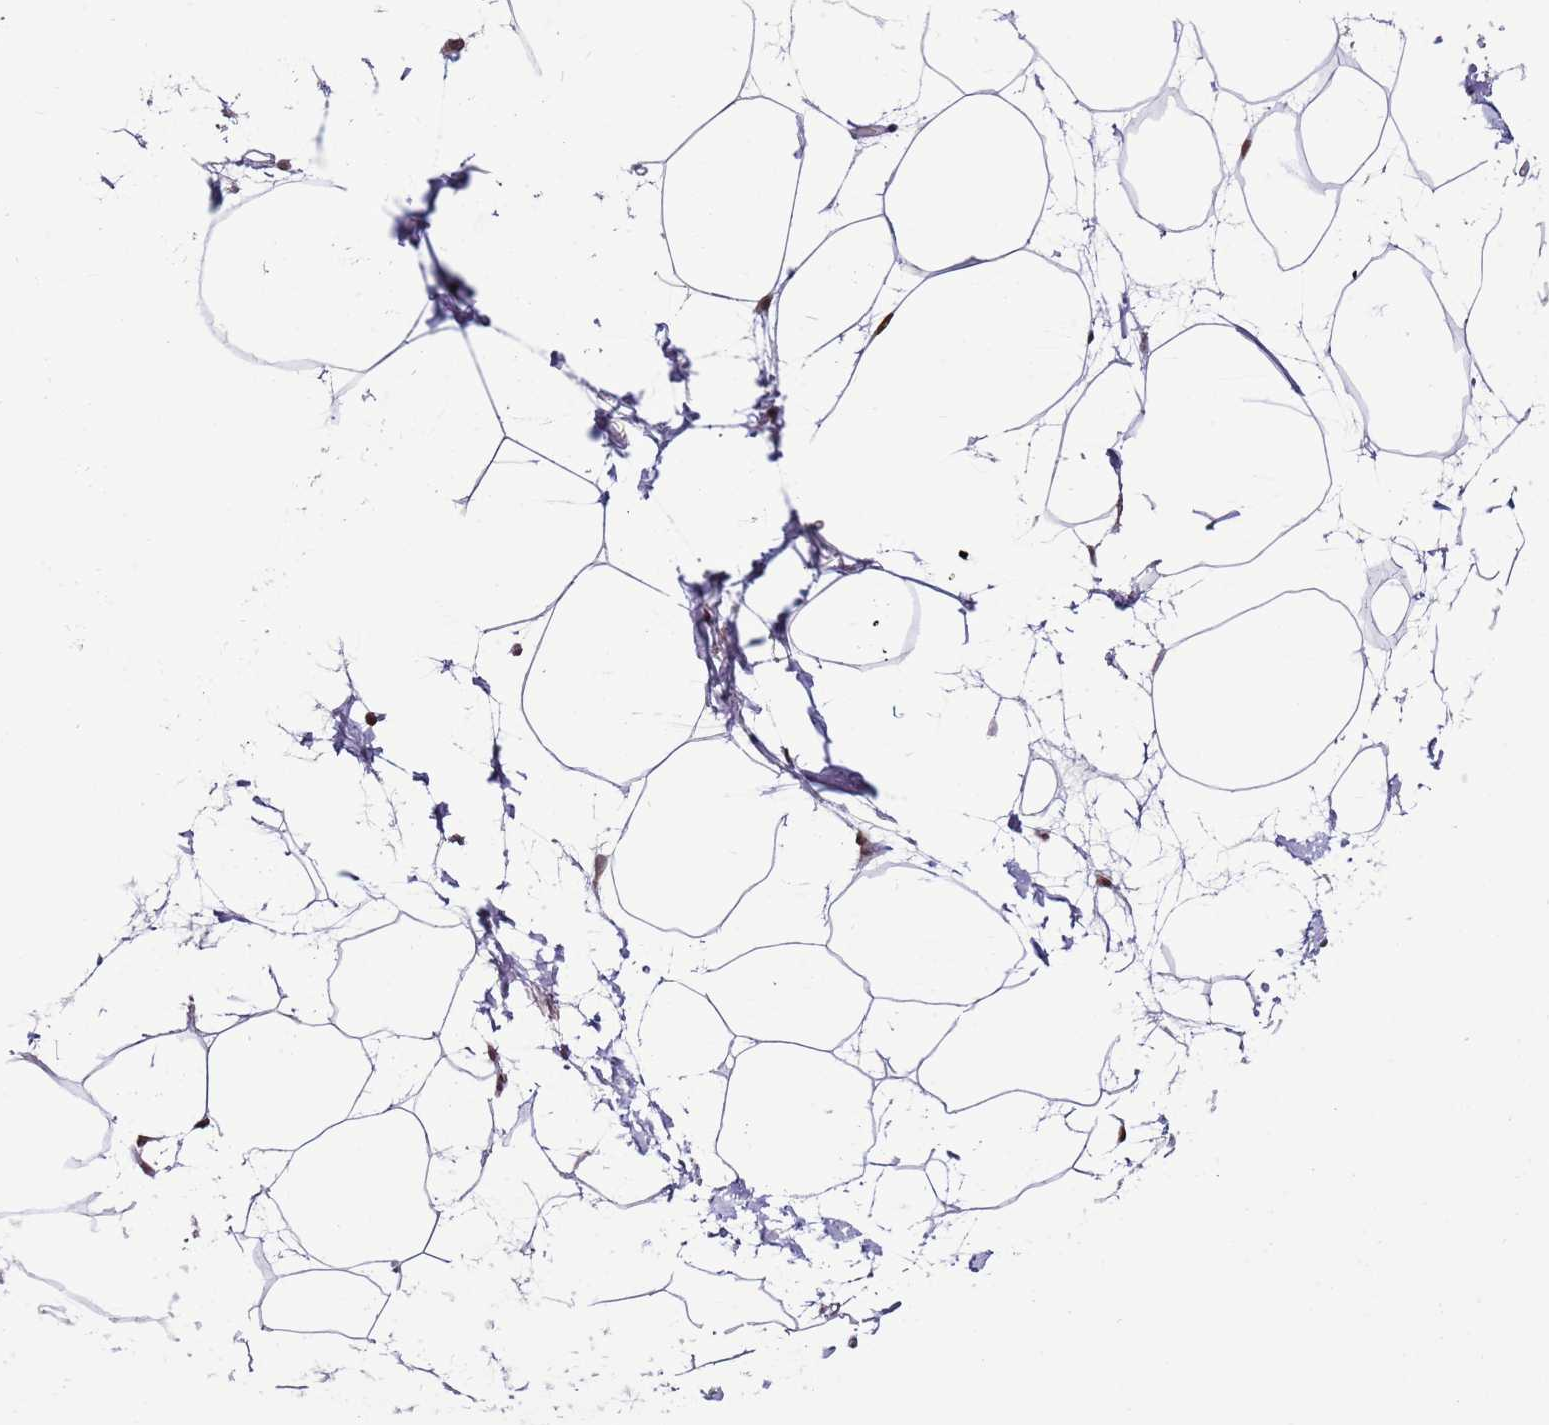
{"staining": {"intensity": "moderate", "quantity": "25%-75%", "location": "nuclear"}, "tissue": "adipose tissue", "cell_type": "Adipocytes", "image_type": "normal", "snomed": [{"axis": "morphology", "description": "Normal tissue, NOS"}, {"axis": "topography", "description": "Adipose tissue"}], "caption": "Adipose tissue stained for a protein (brown) exhibits moderate nuclear positive staining in about 25%-75% of adipocytes.", "gene": "POU6F1", "patient": {"sex": "female", "age": 37}}